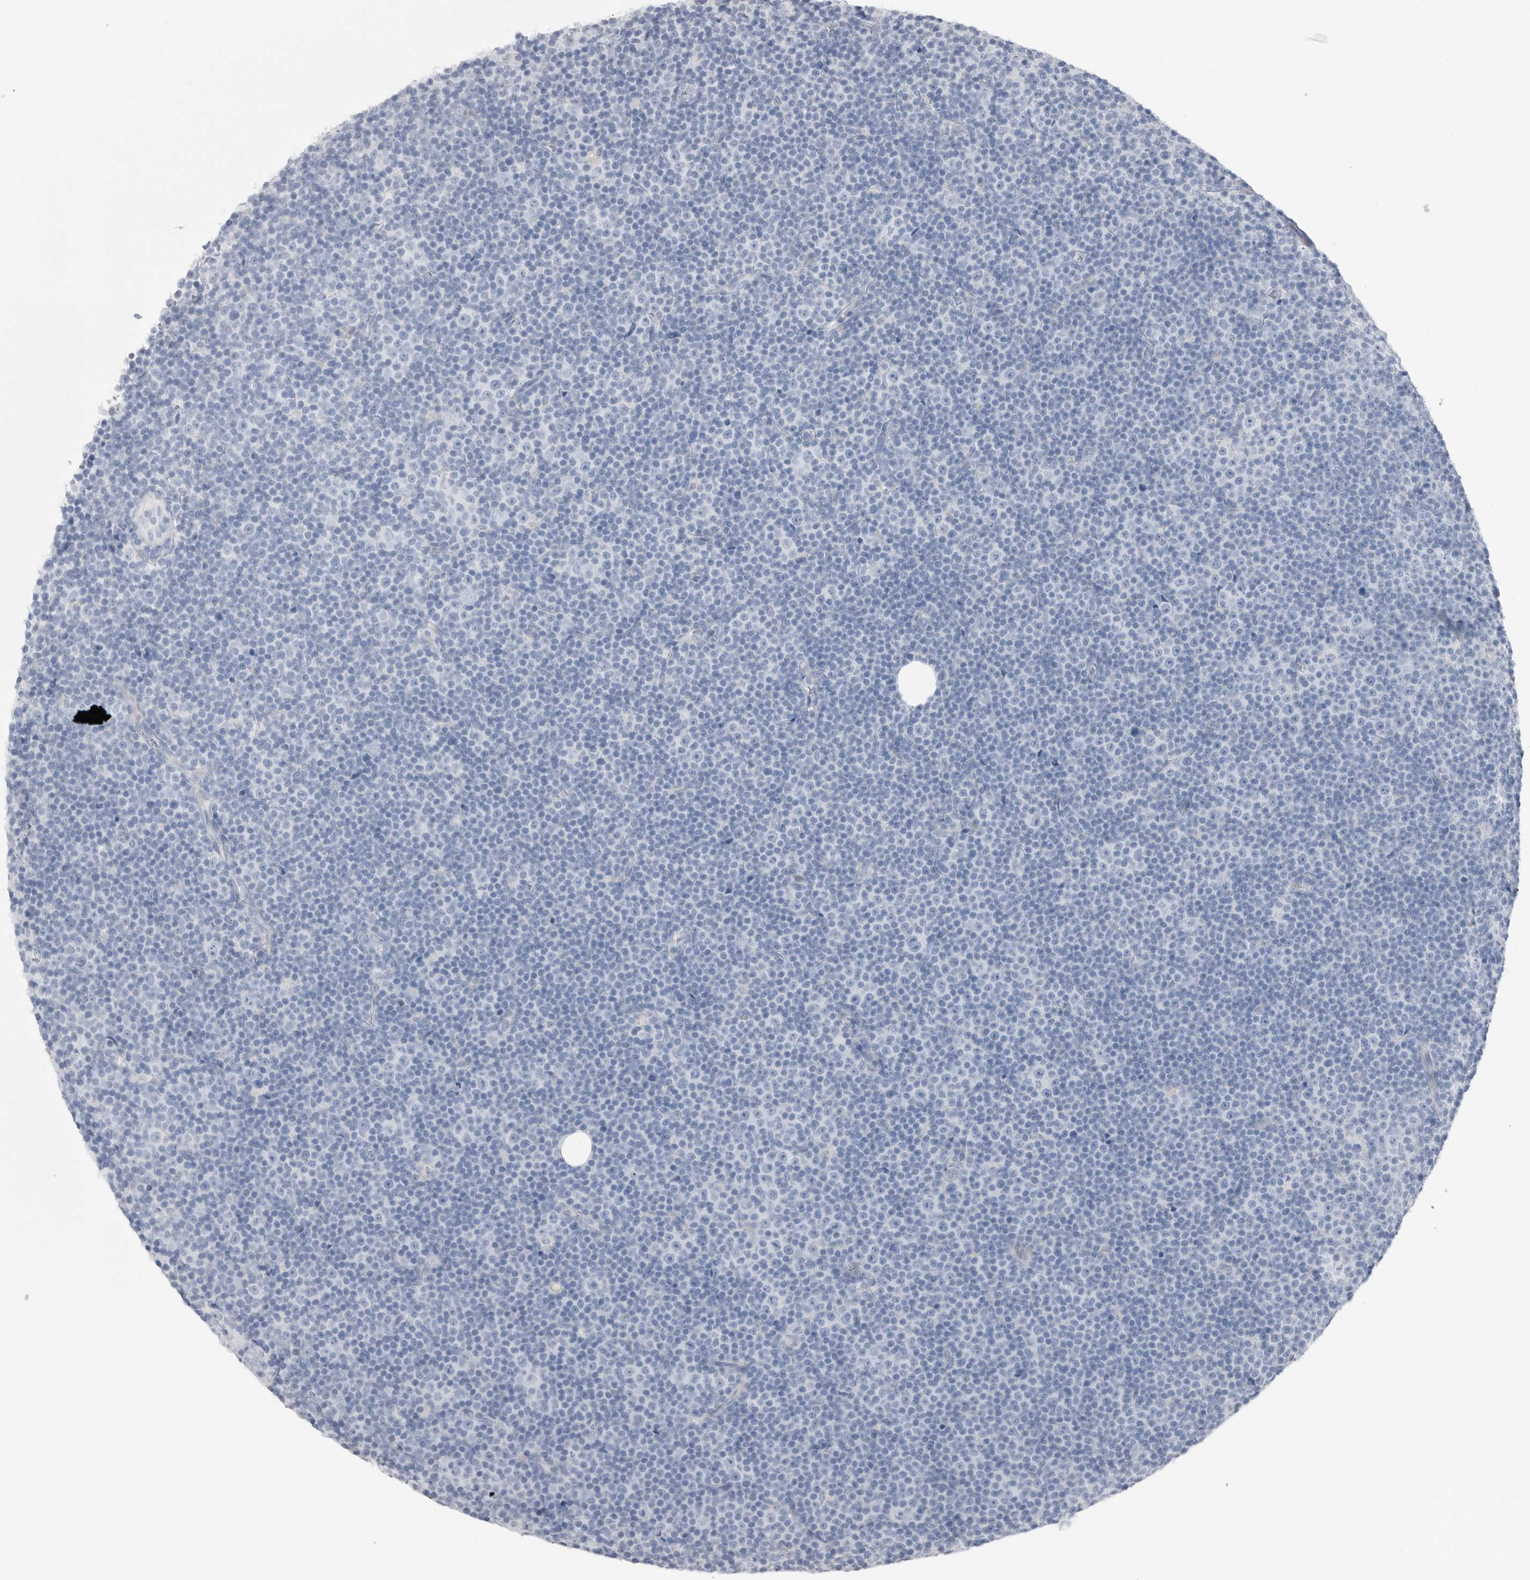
{"staining": {"intensity": "negative", "quantity": "none", "location": "none"}, "tissue": "lymphoma", "cell_type": "Tumor cells", "image_type": "cancer", "snomed": [{"axis": "morphology", "description": "Malignant lymphoma, non-Hodgkin's type, Low grade"}, {"axis": "topography", "description": "Lymph node"}], "caption": "The IHC photomicrograph has no significant expression in tumor cells of lymphoma tissue.", "gene": "ABHD12", "patient": {"sex": "female", "age": 67}}